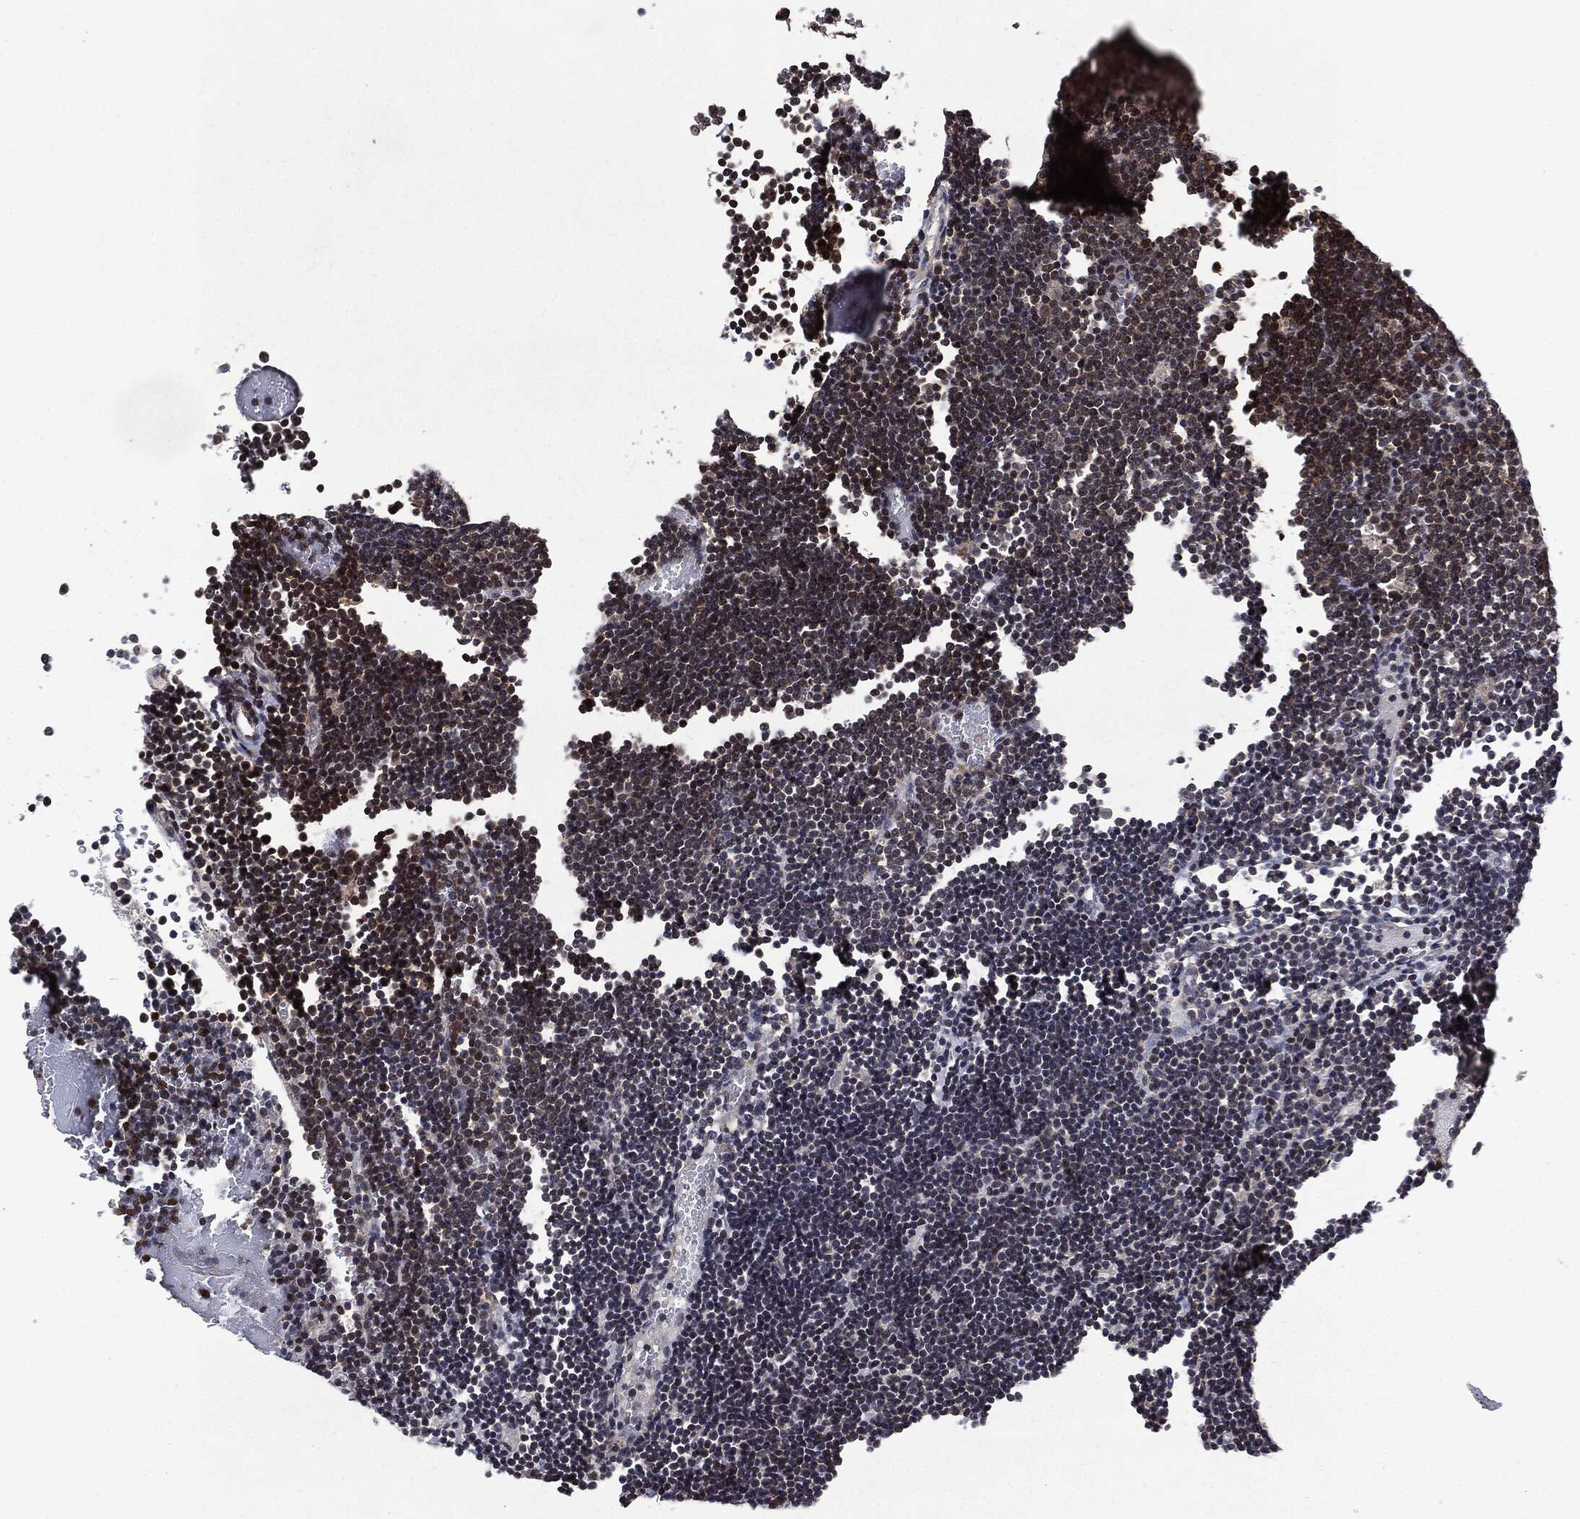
{"staining": {"intensity": "strong", "quantity": "<25%", "location": "cytoplasmic/membranous"}, "tissue": "lymphoma", "cell_type": "Tumor cells", "image_type": "cancer", "snomed": [{"axis": "morphology", "description": "Malignant lymphoma, non-Hodgkin's type, Low grade"}, {"axis": "topography", "description": "Brain"}], "caption": "The immunohistochemical stain labels strong cytoplasmic/membranous positivity in tumor cells of low-grade malignant lymphoma, non-Hodgkin's type tissue.", "gene": "STAU2", "patient": {"sex": "female", "age": 66}}